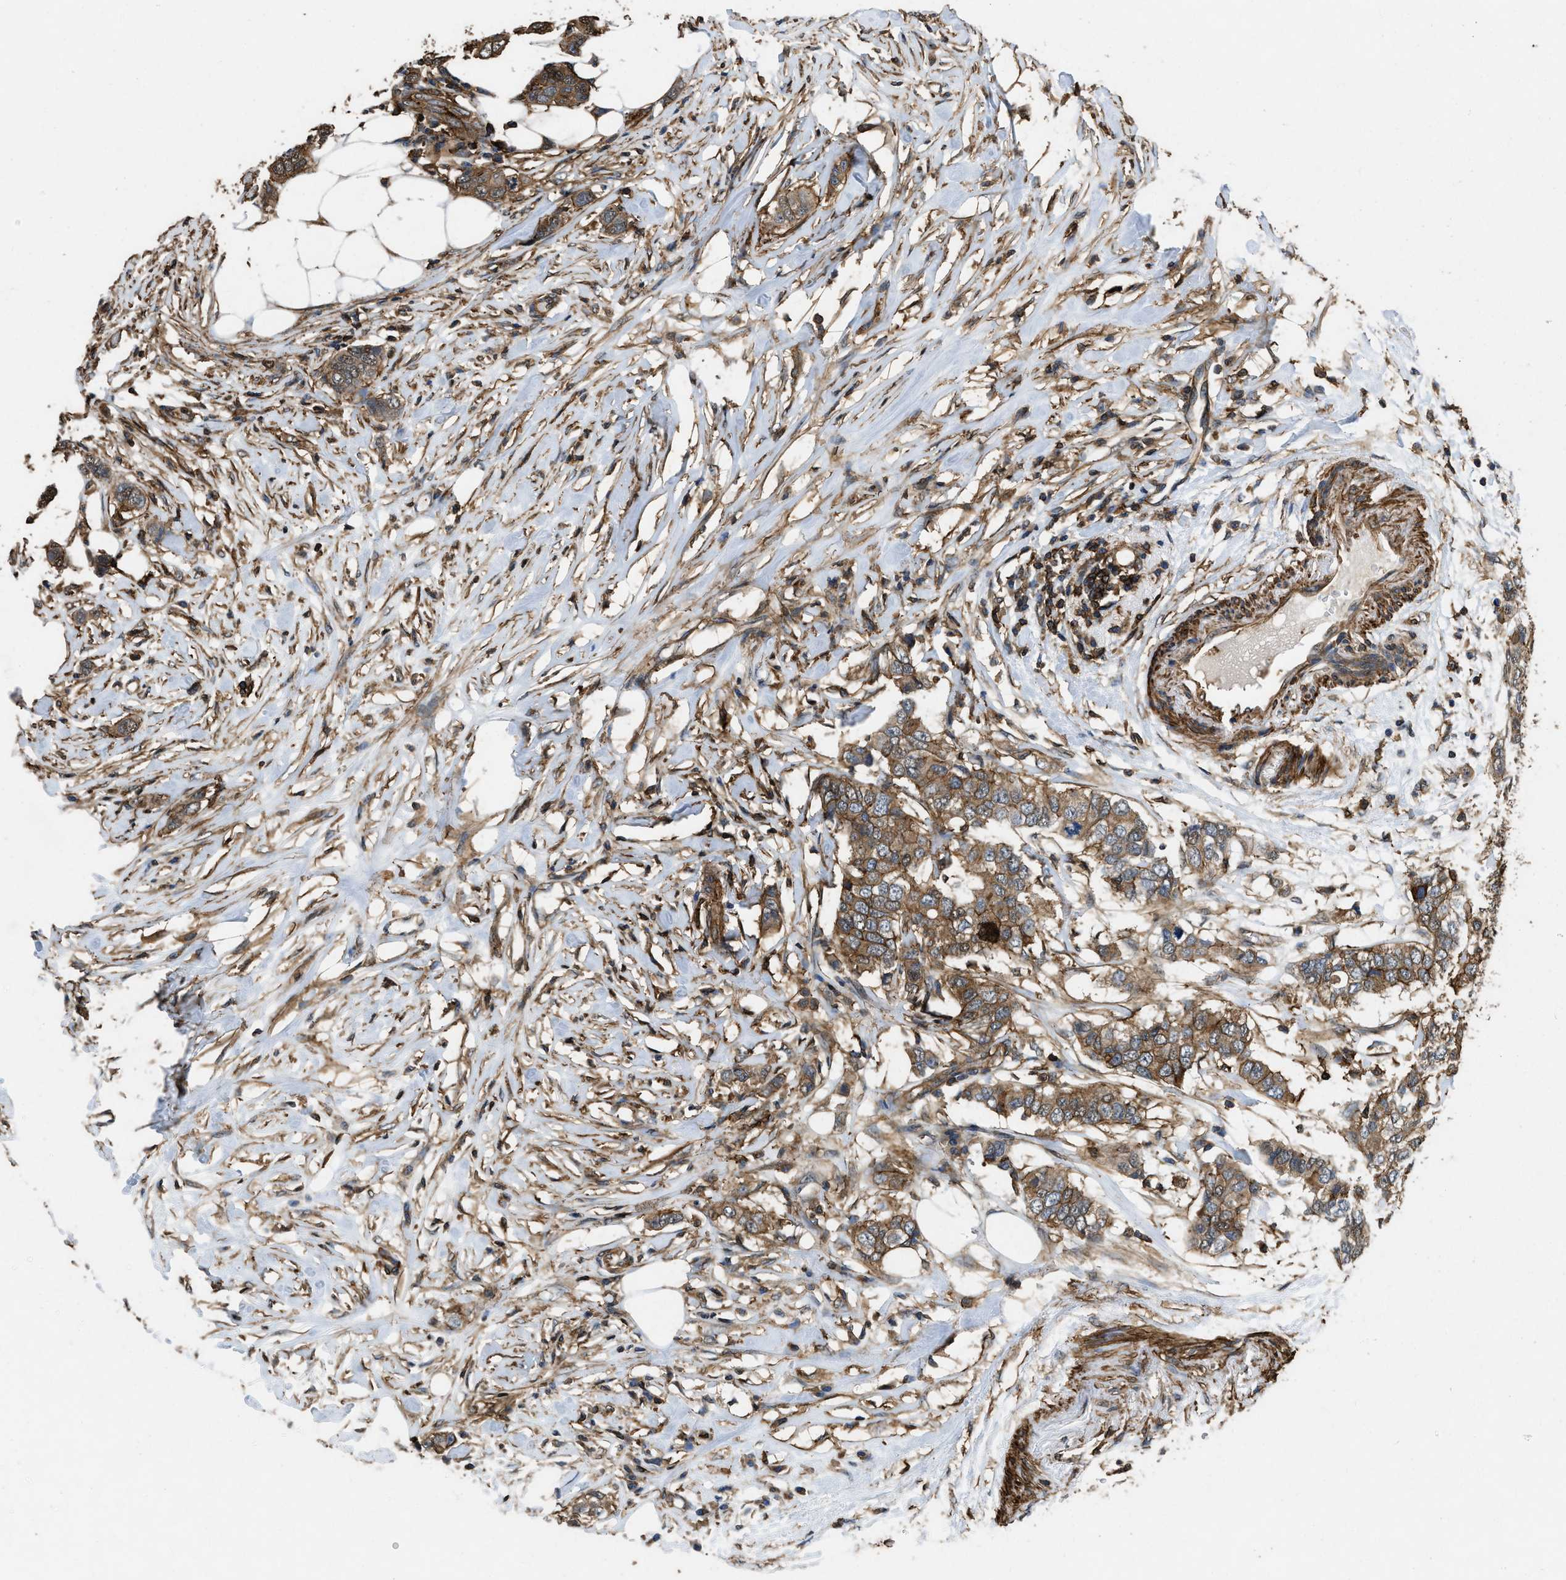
{"staining": {"intensity": "moderate", "quantity": ">75%", "location": "cytoplasmic/membranous"}, "tissue": "breast cancer", "cell_type": "Tumor cells", "image_type": "cancer", "snomed": [{"axis": "morphology", "description": "Duct carcinoma"}, {"axis": "topography", "description": "Breast"}], "caption": "Immunohistochemistry histopathology image of human breast cancer (intraductal carcinoma) stained for a protein (brown), which displays medium levels of moderate cytoplasmic/membranous positivity in approximately >75% of tumor cells.", "gene": "LINGO2", "patient": {"sex": "female", "age": 50}}